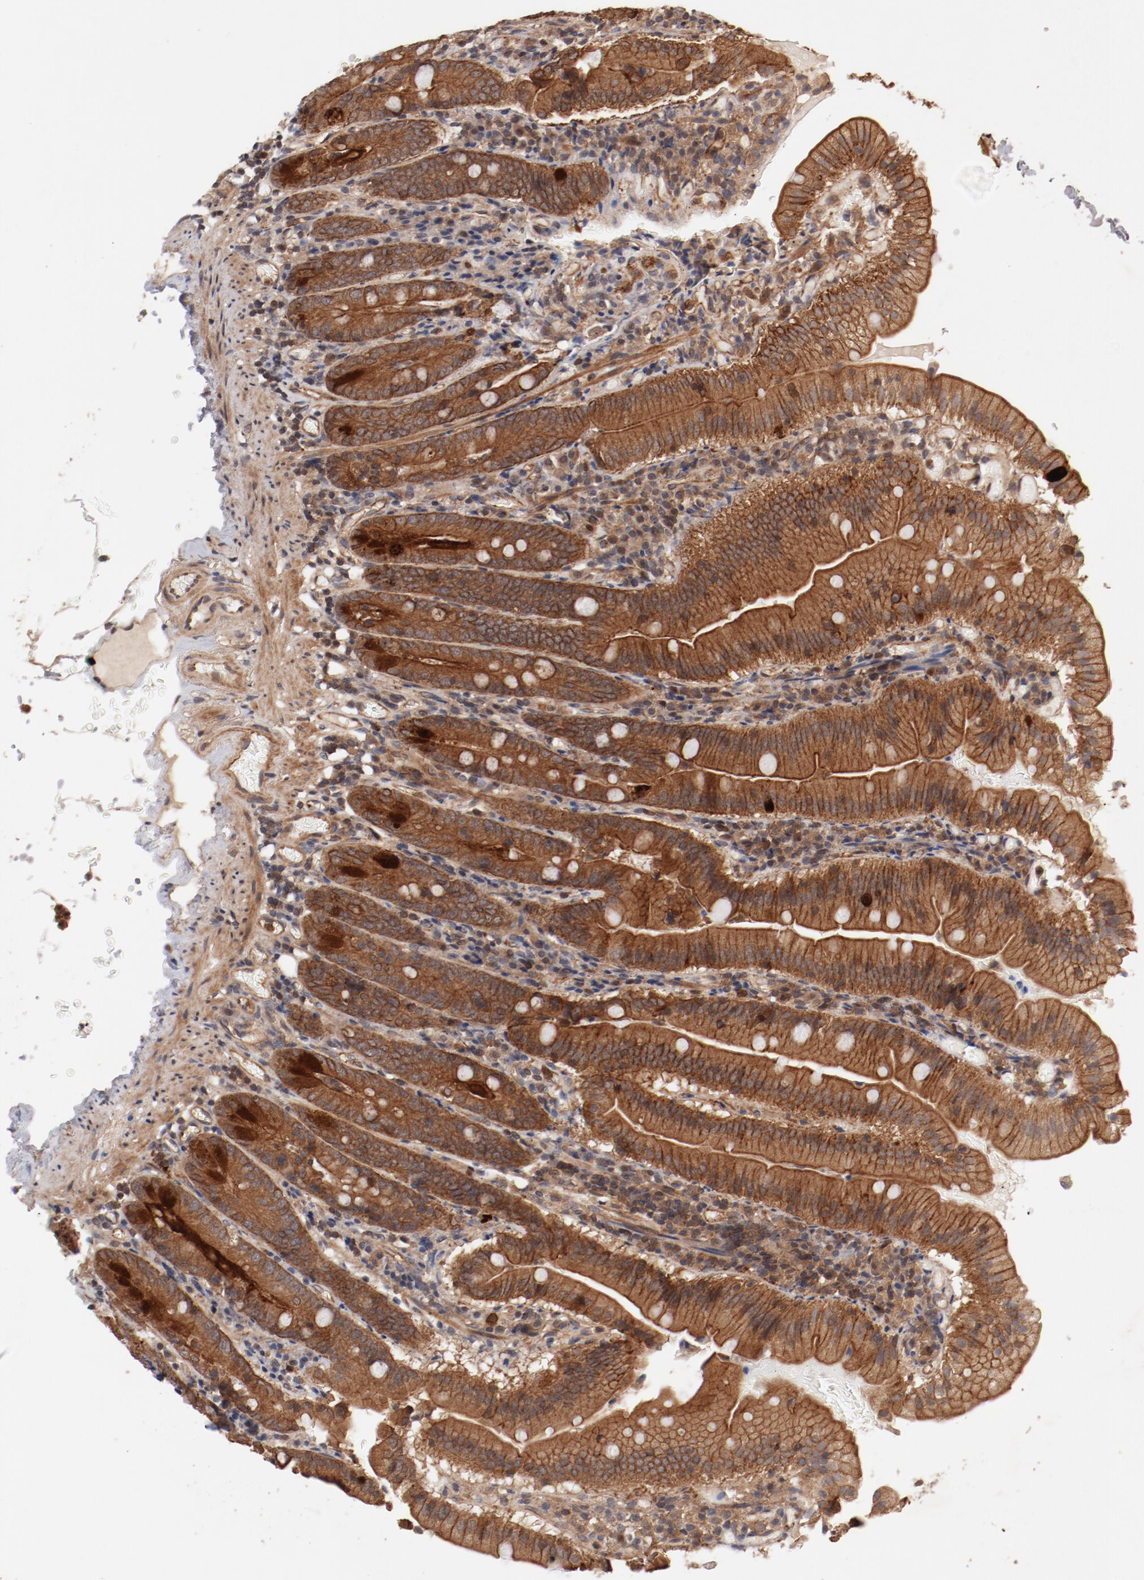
{"staining": {"intensity": "moderate", "quantity": ">75%", "location": "cytoplasmic/membranous"}, "tissue": "small intestine", "cell_type": "Glandular cells", "image_type": "normal", "snomed": [{"axis": "morphology", "description": "Normal tissue, NOS"}, {"axis": "topography", "description": "Small intestine"}], "caption": "Immunohistochemical staining of unremarkable human small intestine shows medium levels of moderate cytoplasmic/membranous positivity in approximately >75% of glandular cells. (DAB (3,3'-diaminobenzidine) IHC, brown staining for protein, blue staining for nuclei).", "gene": "GUF1", "patient": {"sex": "male", "age": 71}}